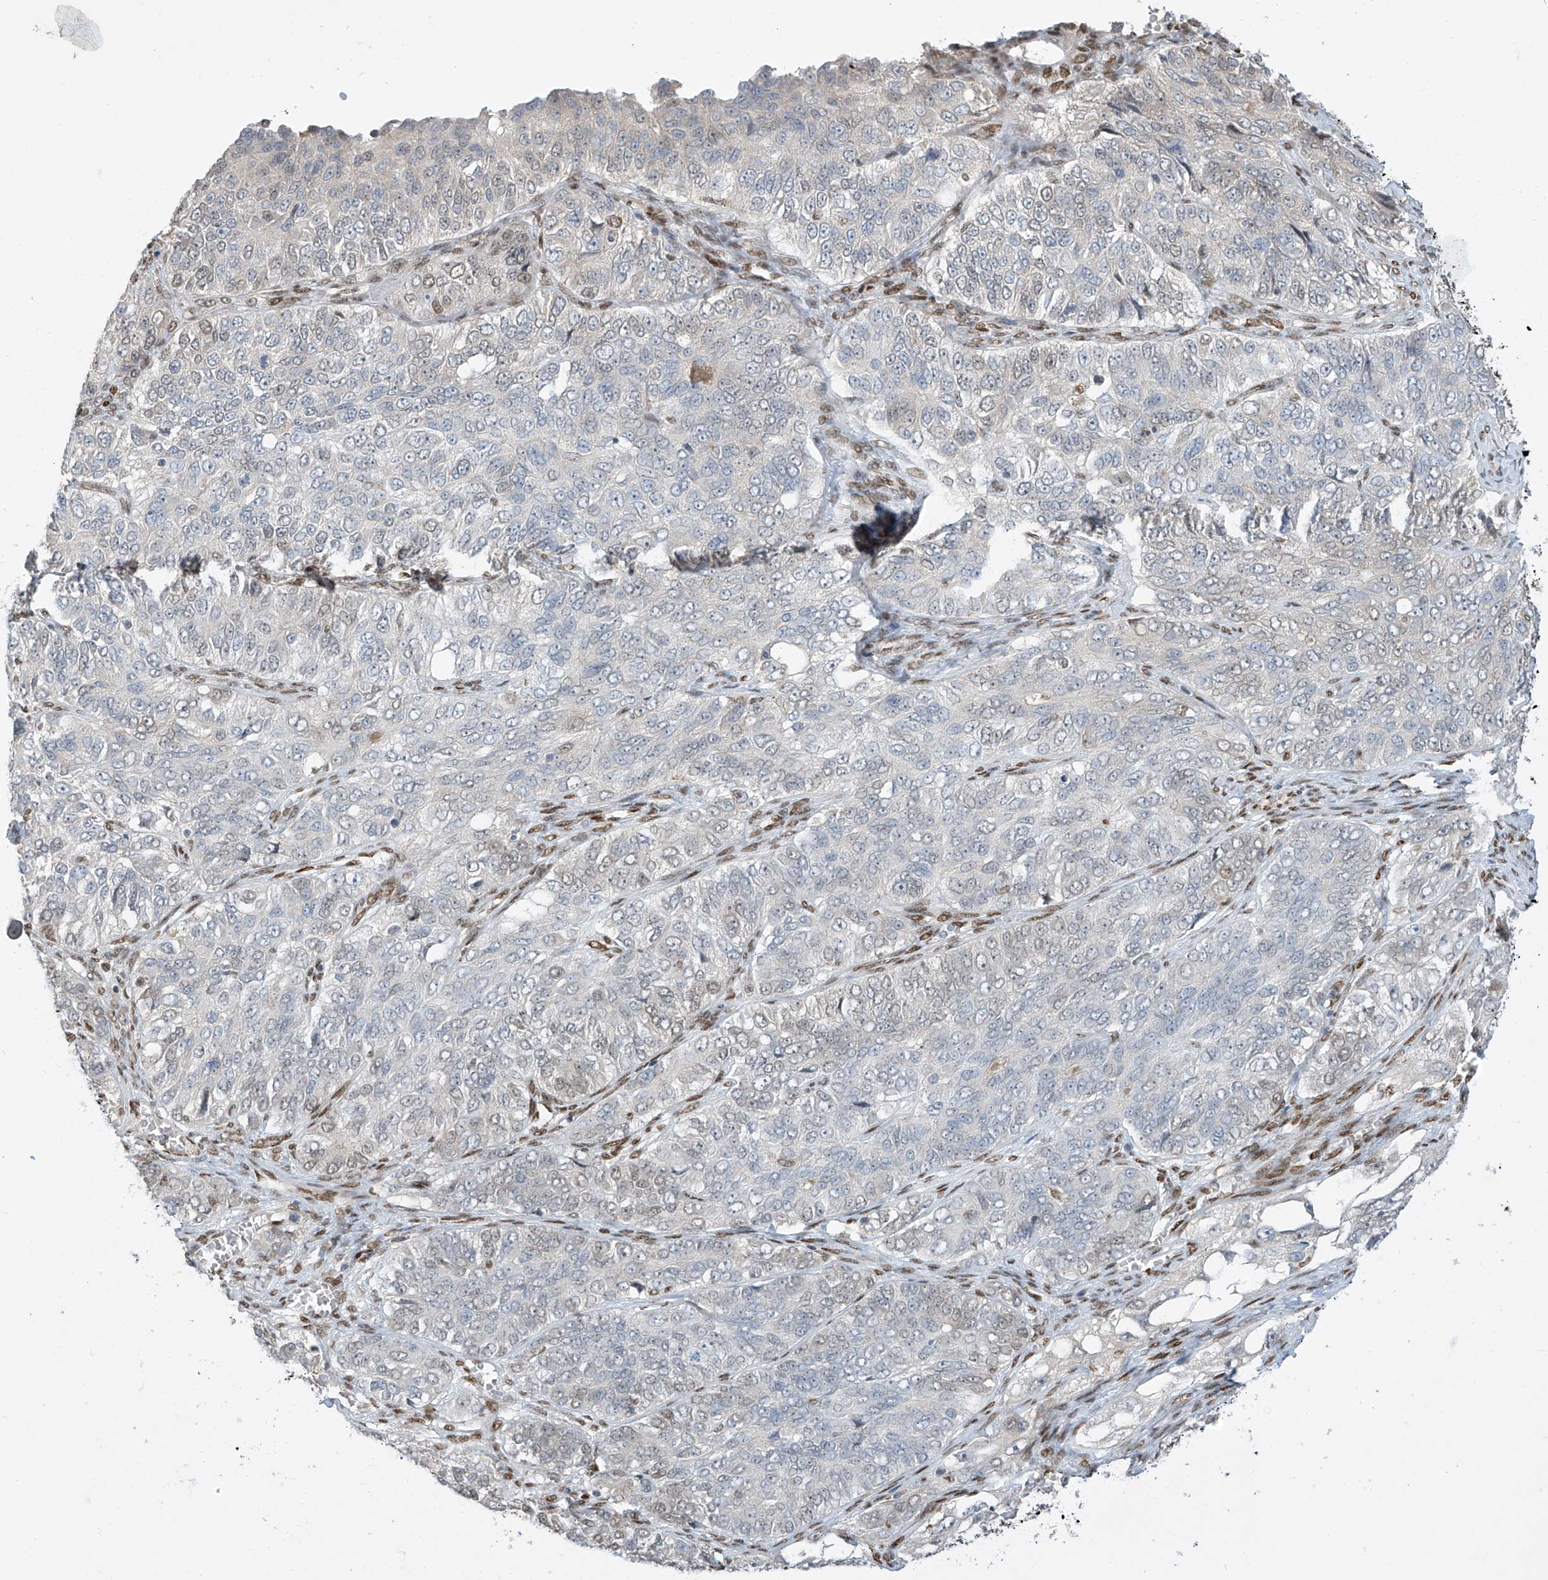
{"staining": {"intensity": "moderate", "quantity": "<25%", "location": "nuclear"}, "tissue": "ovarian cancer", "cell_type": "Tumor cells", "image_type": "cancer", "snomed": [{"axis": "morphology", "description": "Carcinoma, endometroid"}, {"axis": "topography", "description": "Ovary"}], "caption": "This is a micrograph of immunohistochemistry staining of ovarian cancer, which shows moderate positivity in the nuclear of tumor cells.", "gene": "PM20D2", "patient": {"sex": "female", "age": 51}}